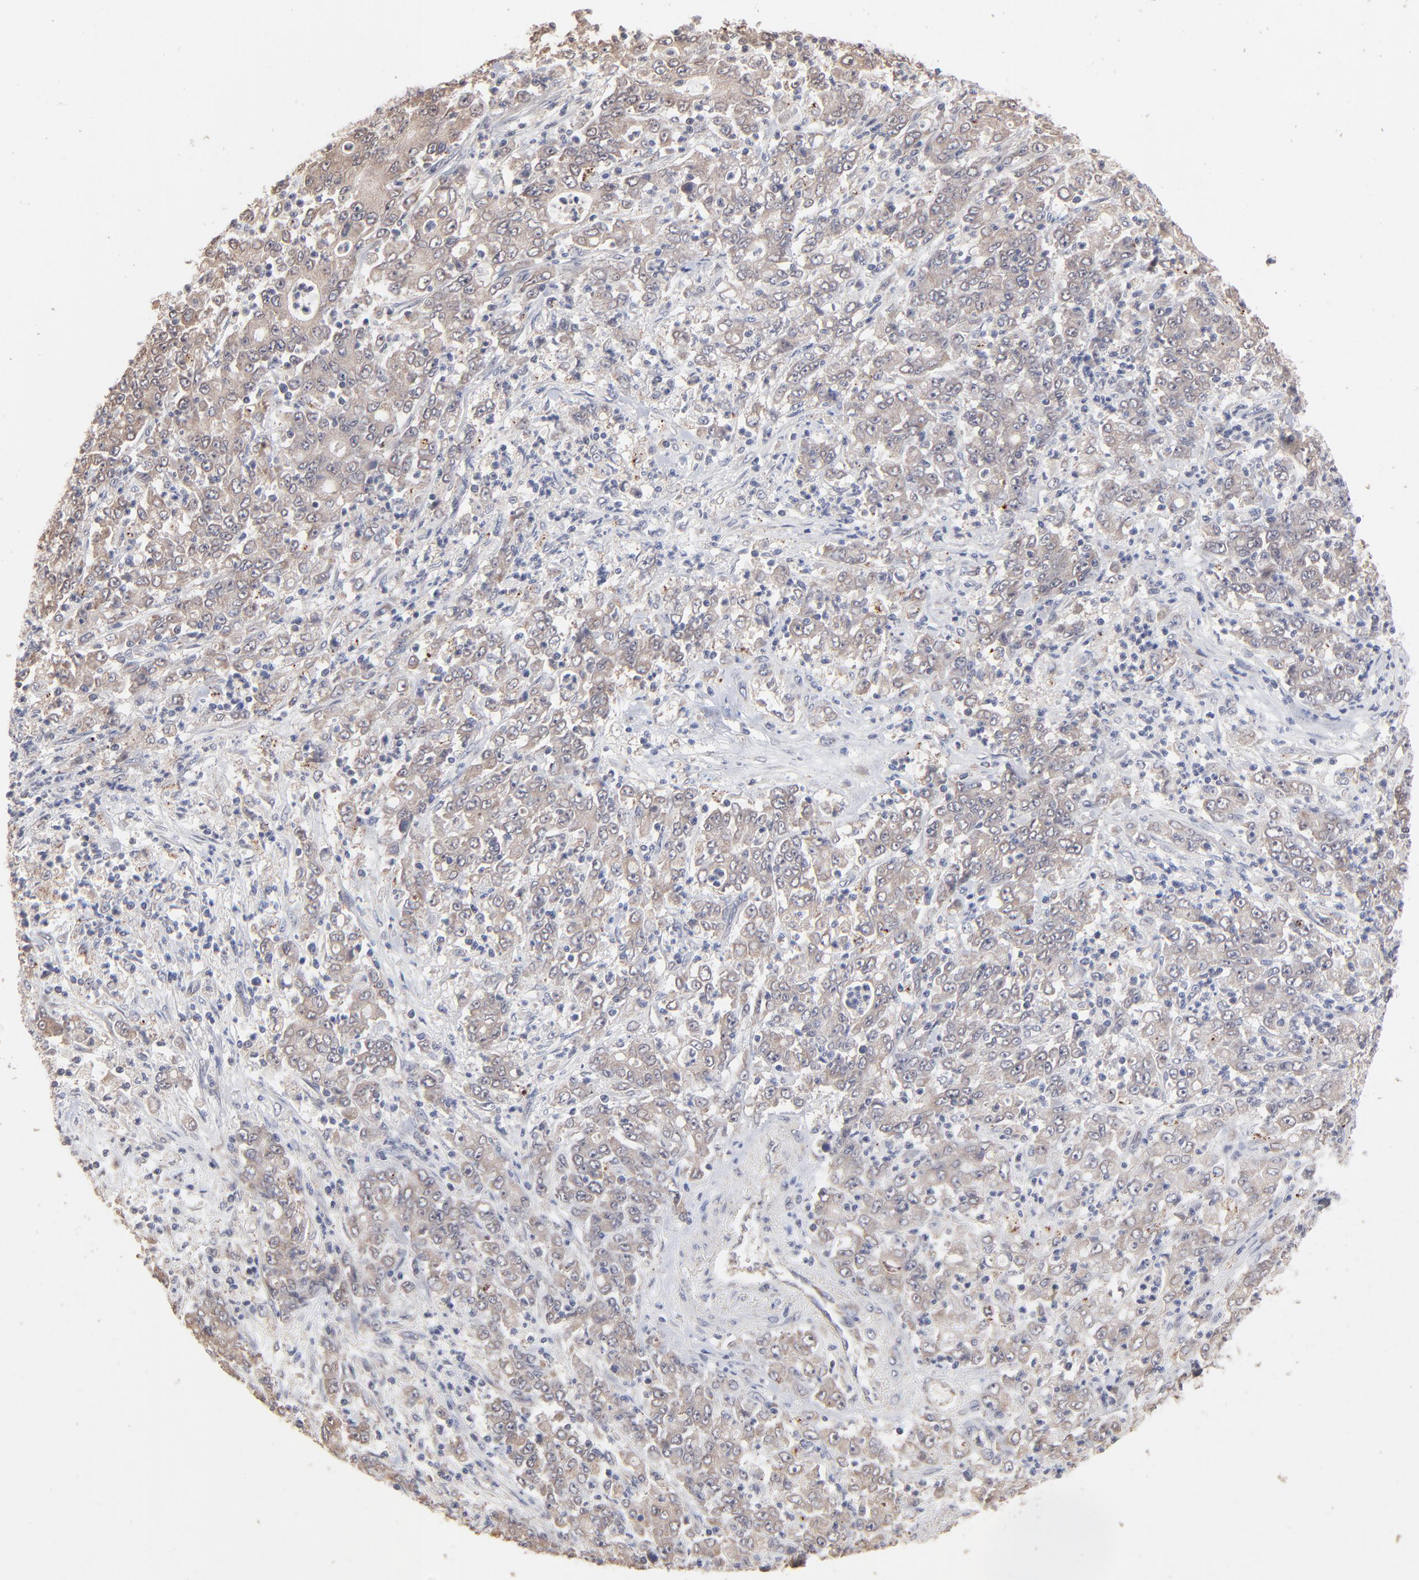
{"staining": {"intensity": "weak", "quantity": "<25%", "location": "cytoplasmic/membranous"}, "tissue": "stomach cancer", "cell_type": "Tumor cells", "image_type": "cancer", "snomed": [{"axis": "morphology", "description": "Adenocarcinoma, NOS"}, {"axis": "topography", "description": "Stomach, lower"}], "caption": "High magnification brightfield microscopy of stomach cancer (adenocarcinoma) stained with DAB (brown) and counterstained with hematoxylin (blue): tumor cells show no significant expression.", "gene": "MSL2", "patient": {"sex": "female", "age": 71}}